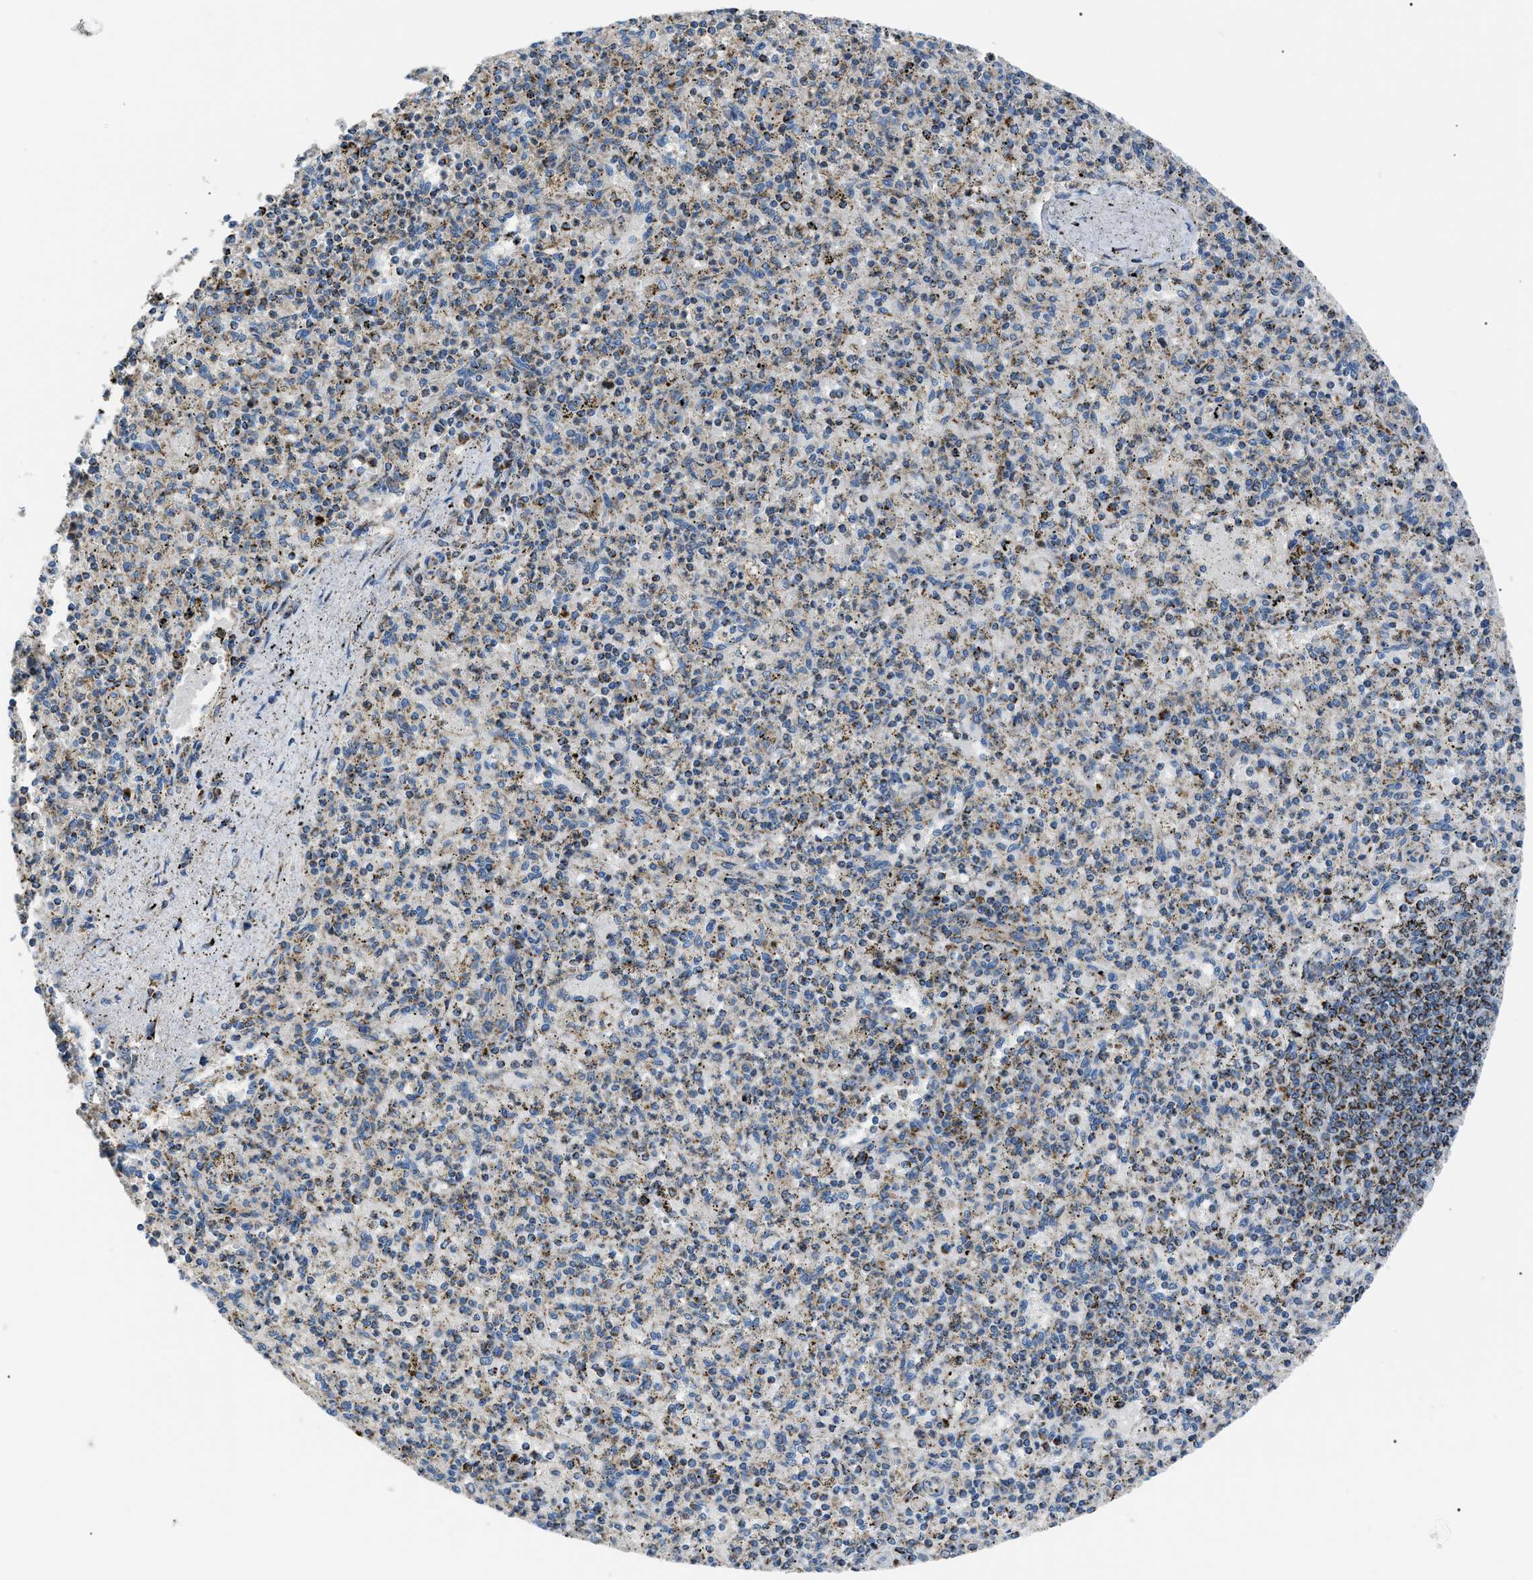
{"staining": {"intensity": "moderate", "quantity": "25%-75%", "location": "cytoplasmic/membranous"}, "tissue": "spleen", "cell_type": "Cells in red pulp", "image_type": "normal", "snomed": [{"axis": "morphology", "description": "Normal tissue, NOS"}, {"axis": "topography", "description": "Spleen"}], "caption": "High-power microscopy captured an immunohistochemistry image of normal spleen, revealing moderate cytoplasmic/membranous expression in approximately 25%-75% of cells in red pulp.", "gene": "PHB2", "patient": {"sex": "male", "age": 72}}